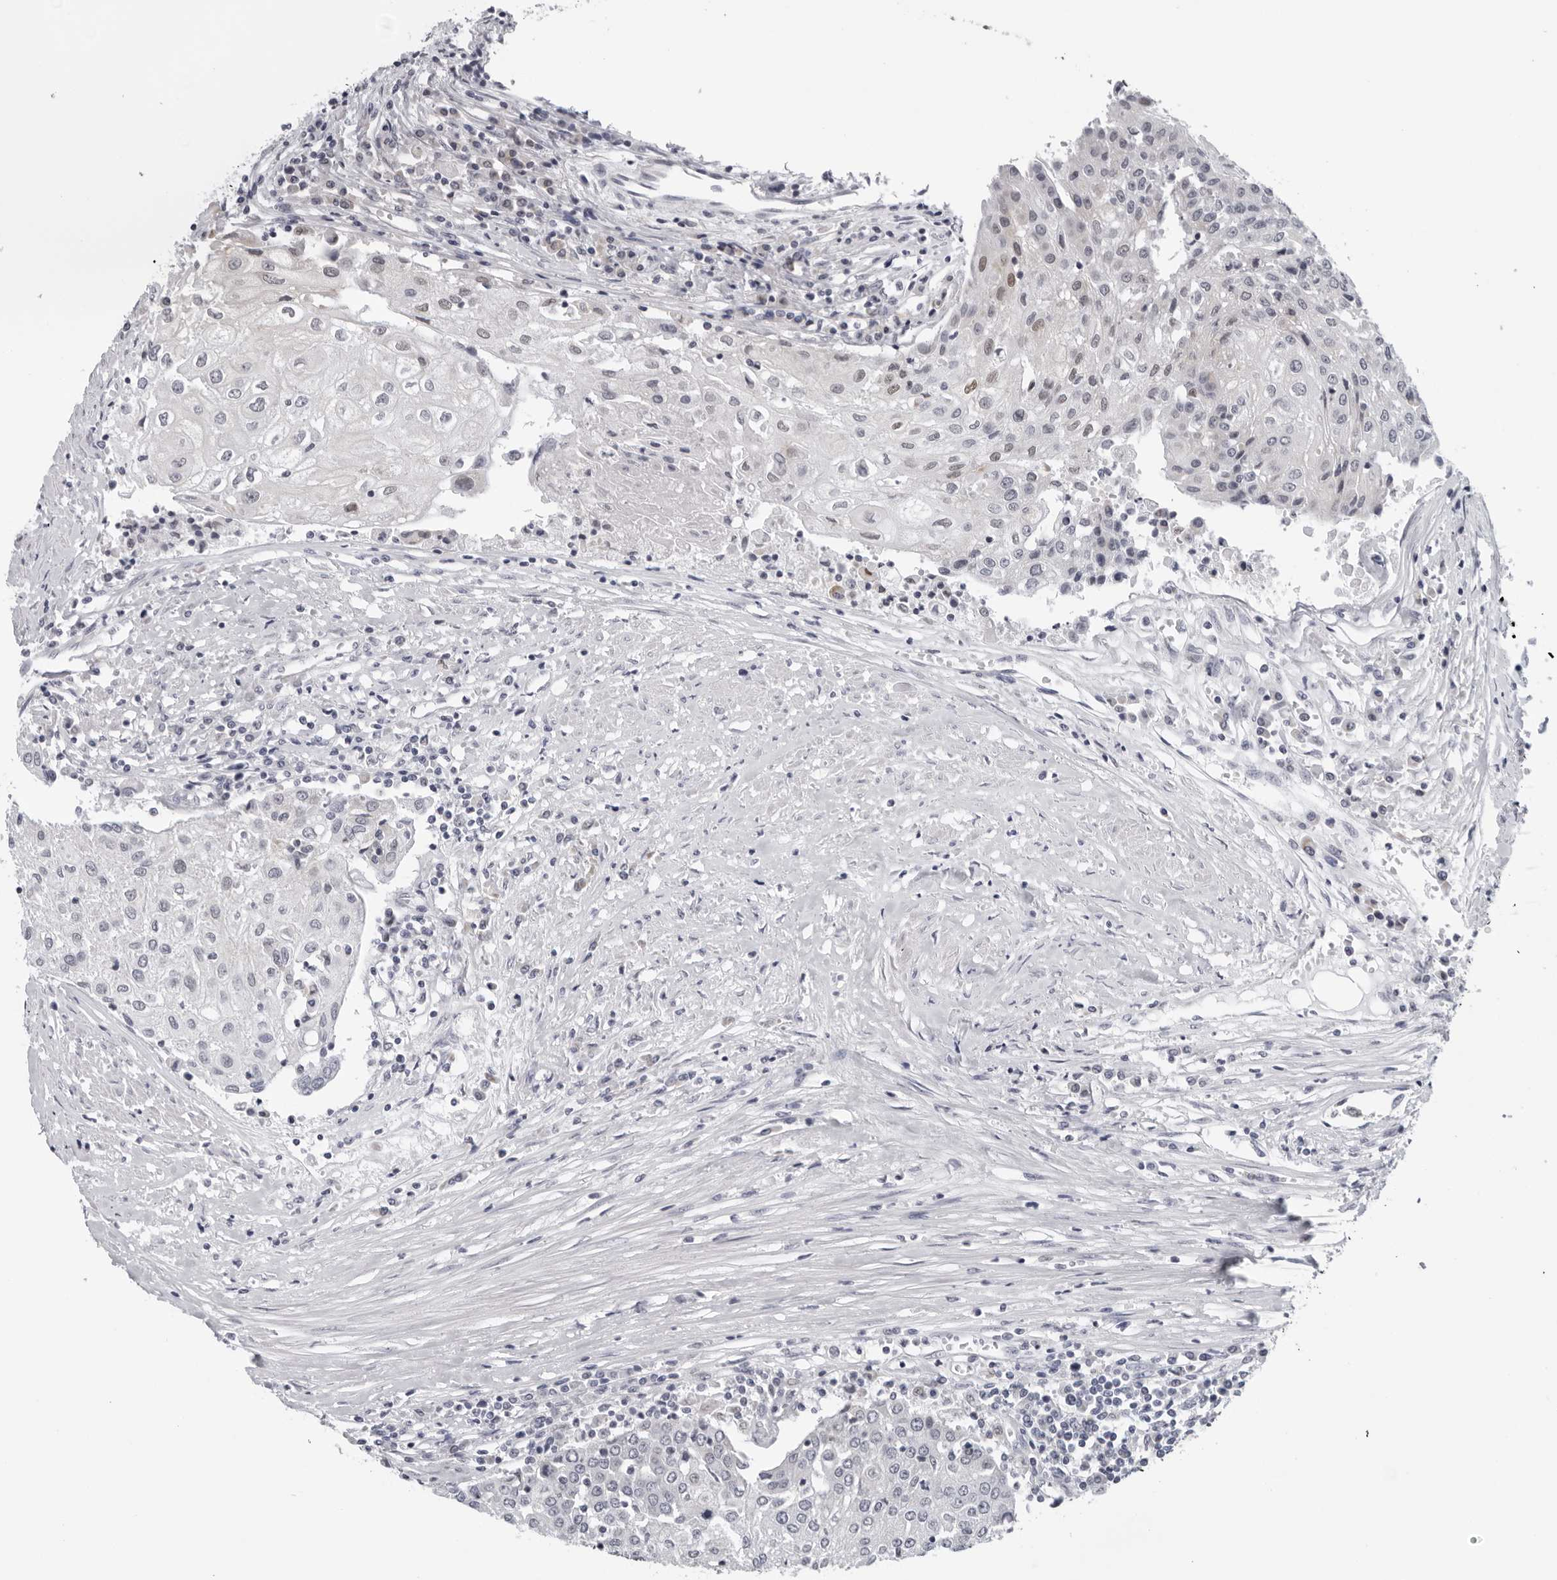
{"staining": {"intensity": "negative", "quantity": "none", "location": "none"}, "tissue": "urothelial cancer", "cell_type": "Tumor cells", "image_type": "cancer", "snomed": [{"axis": "morphology", "description": "Urothelial carcinoma, High grade"}, {"axis": "topography", "description": "Urinary bladder"}], "caption": "Immunohistochemical staining of human urothelial carcinoma (high-grade) displays no significant expression in tumor cells.", "gene": "CPT2", "patient": {"sex": "female", "age": 85}}